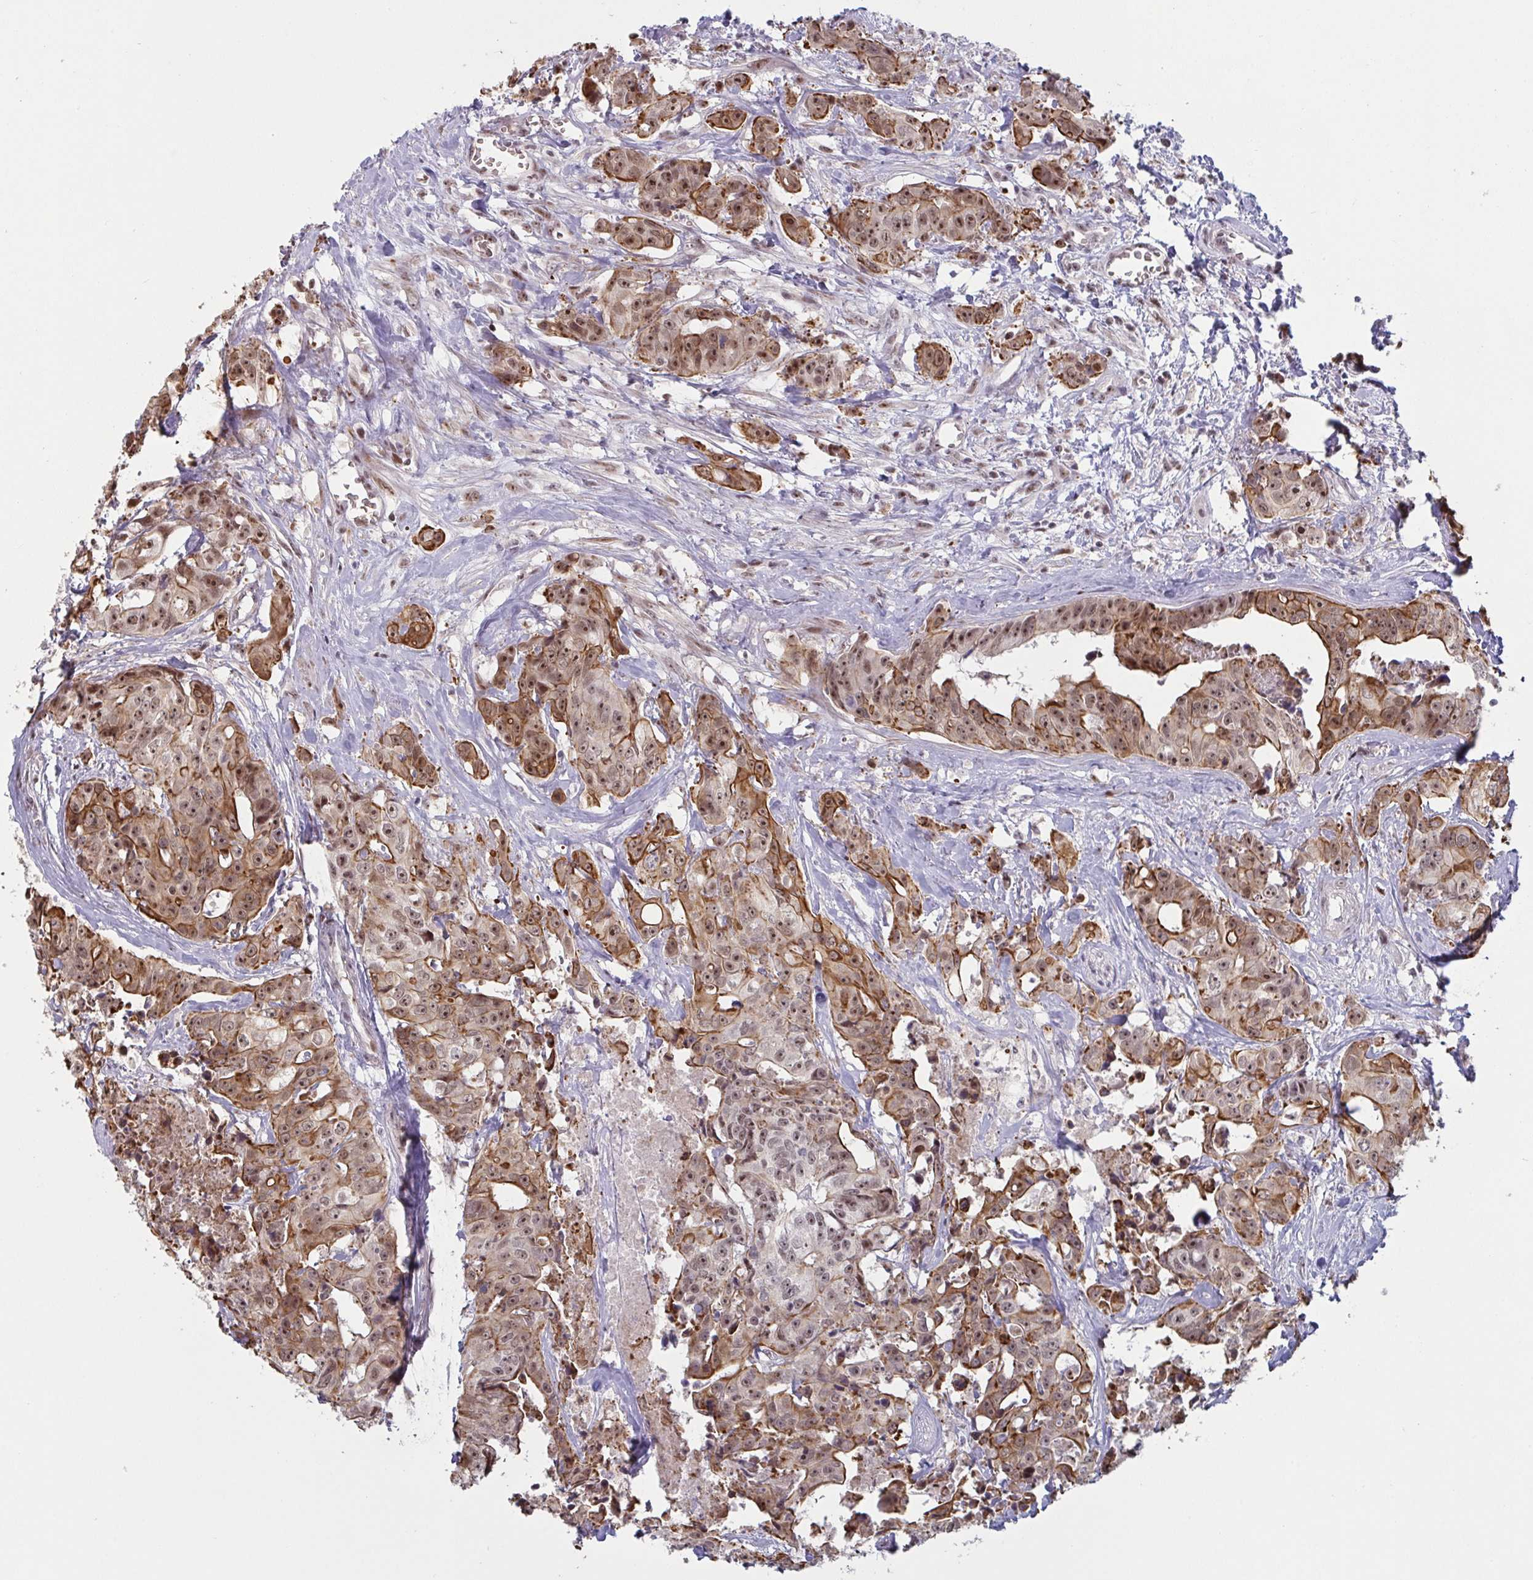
{"staining": {"intensity": "moderate", "quantity": ">75%", "location": "cytoplasmic/membranous,nuclear"}, "tissue": "colorectal cancer", "cell_type": "Tumor cells", "image_type": "cancer", "snomed": [{"axis": "morphology", "description": "Adenocarcinoma, NOS"}, {"axis": "topography", "description": "Rectum"}], "caption": "Colorectal cancer tissue demonstrates moderate cytoplasmic/membranous and nuclear expression in approximately >75% of tumor cells", "gene": "NLRP13", "patient": {"sex": "female", "age": 62}}